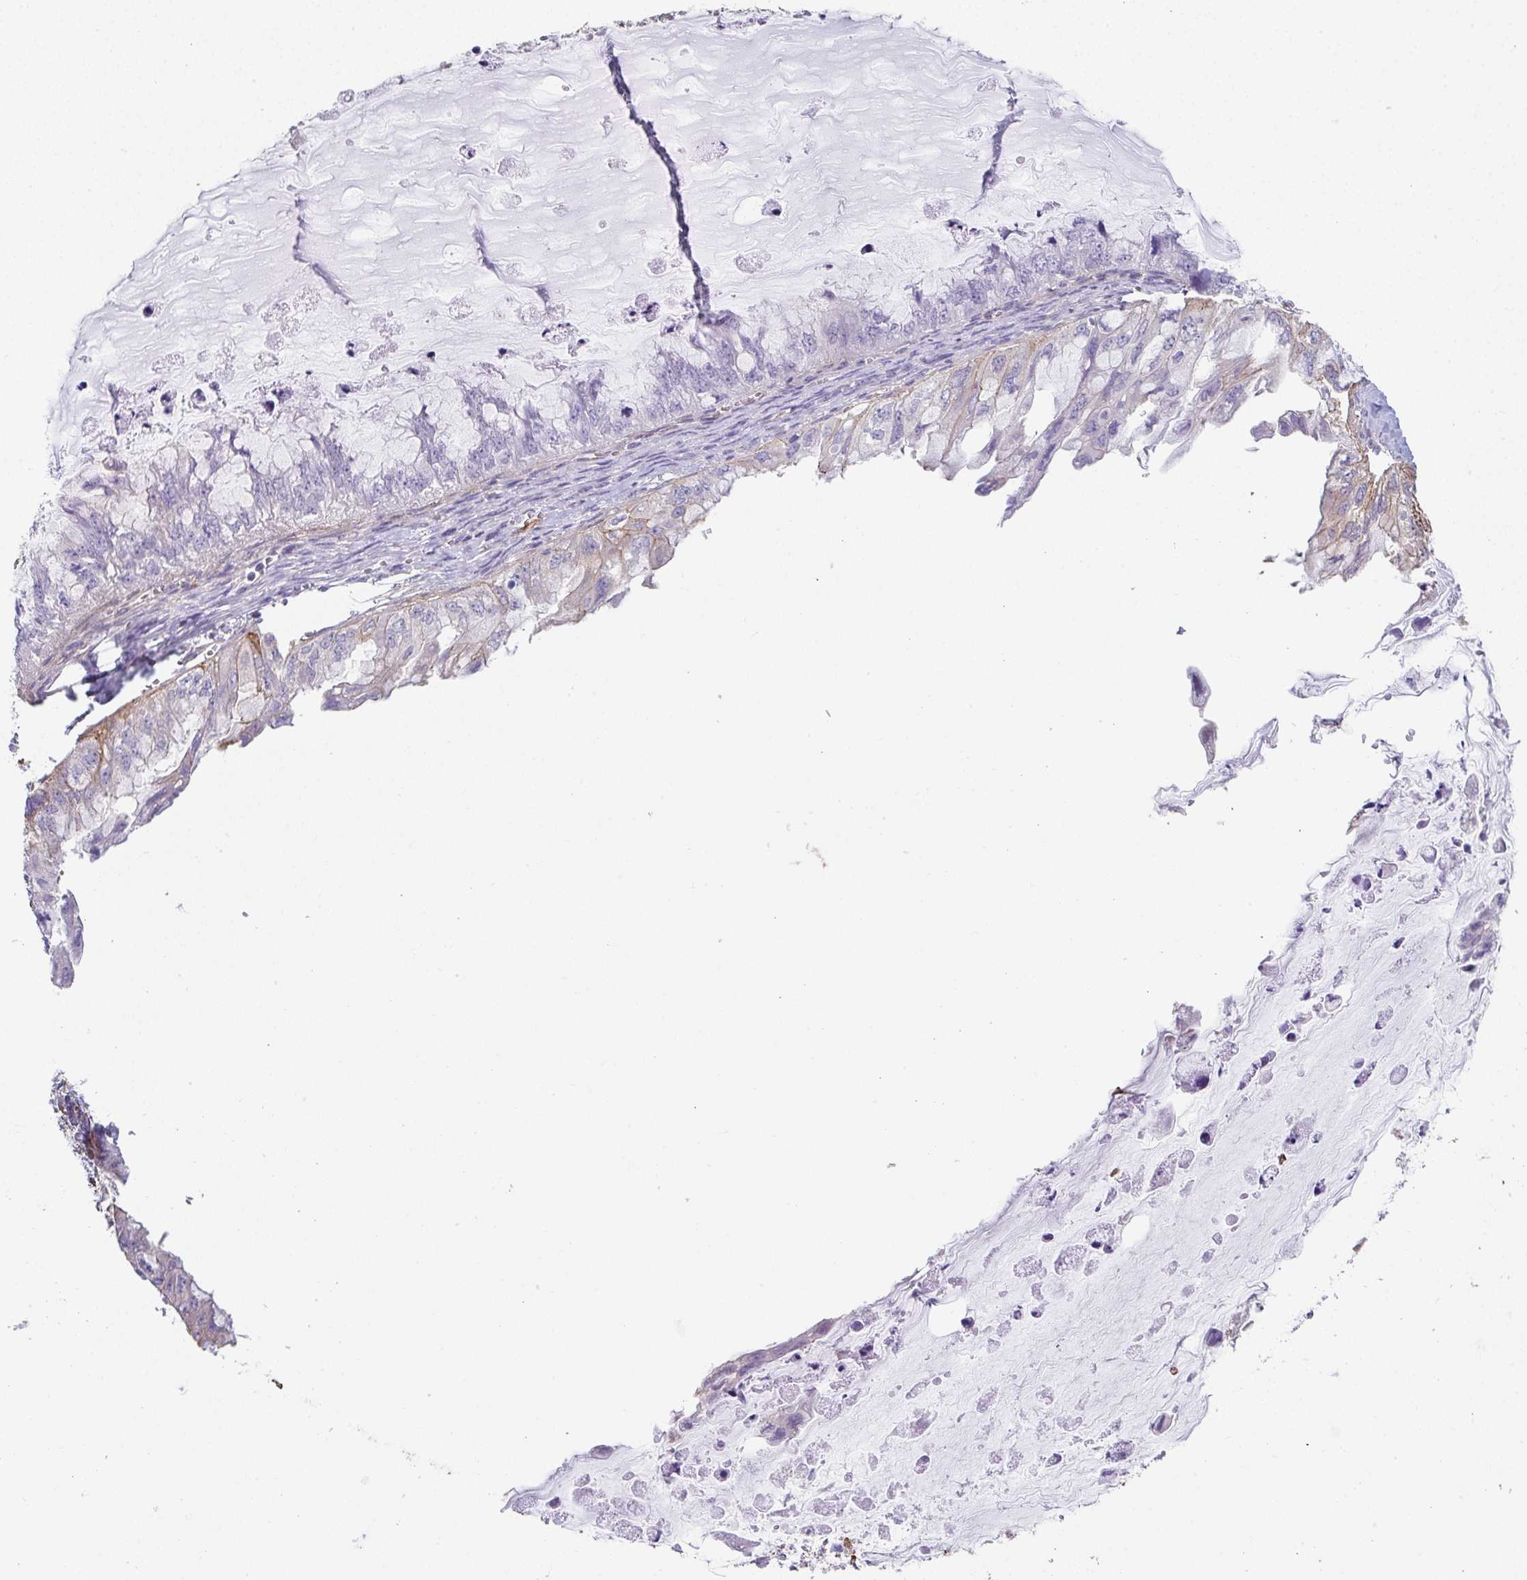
{"staining": {"intensity": "negative", "quantity": "none", "location": "none"}, "tissue": "ovarian cancer", "cell_type": "Tumor cells", "image_type": "cancer", "snomed": [{"axis": "morphology", "description": "Cystadenocarcinoma, mucinous, NOS"}, {"axis": "topography", "description": "Ovary"}], "caption": "The micrograph displays no staining of tumor cells in ovarian cancer.", "gene": "DBN1", "patient": {"sex": "female", "age": 72}}